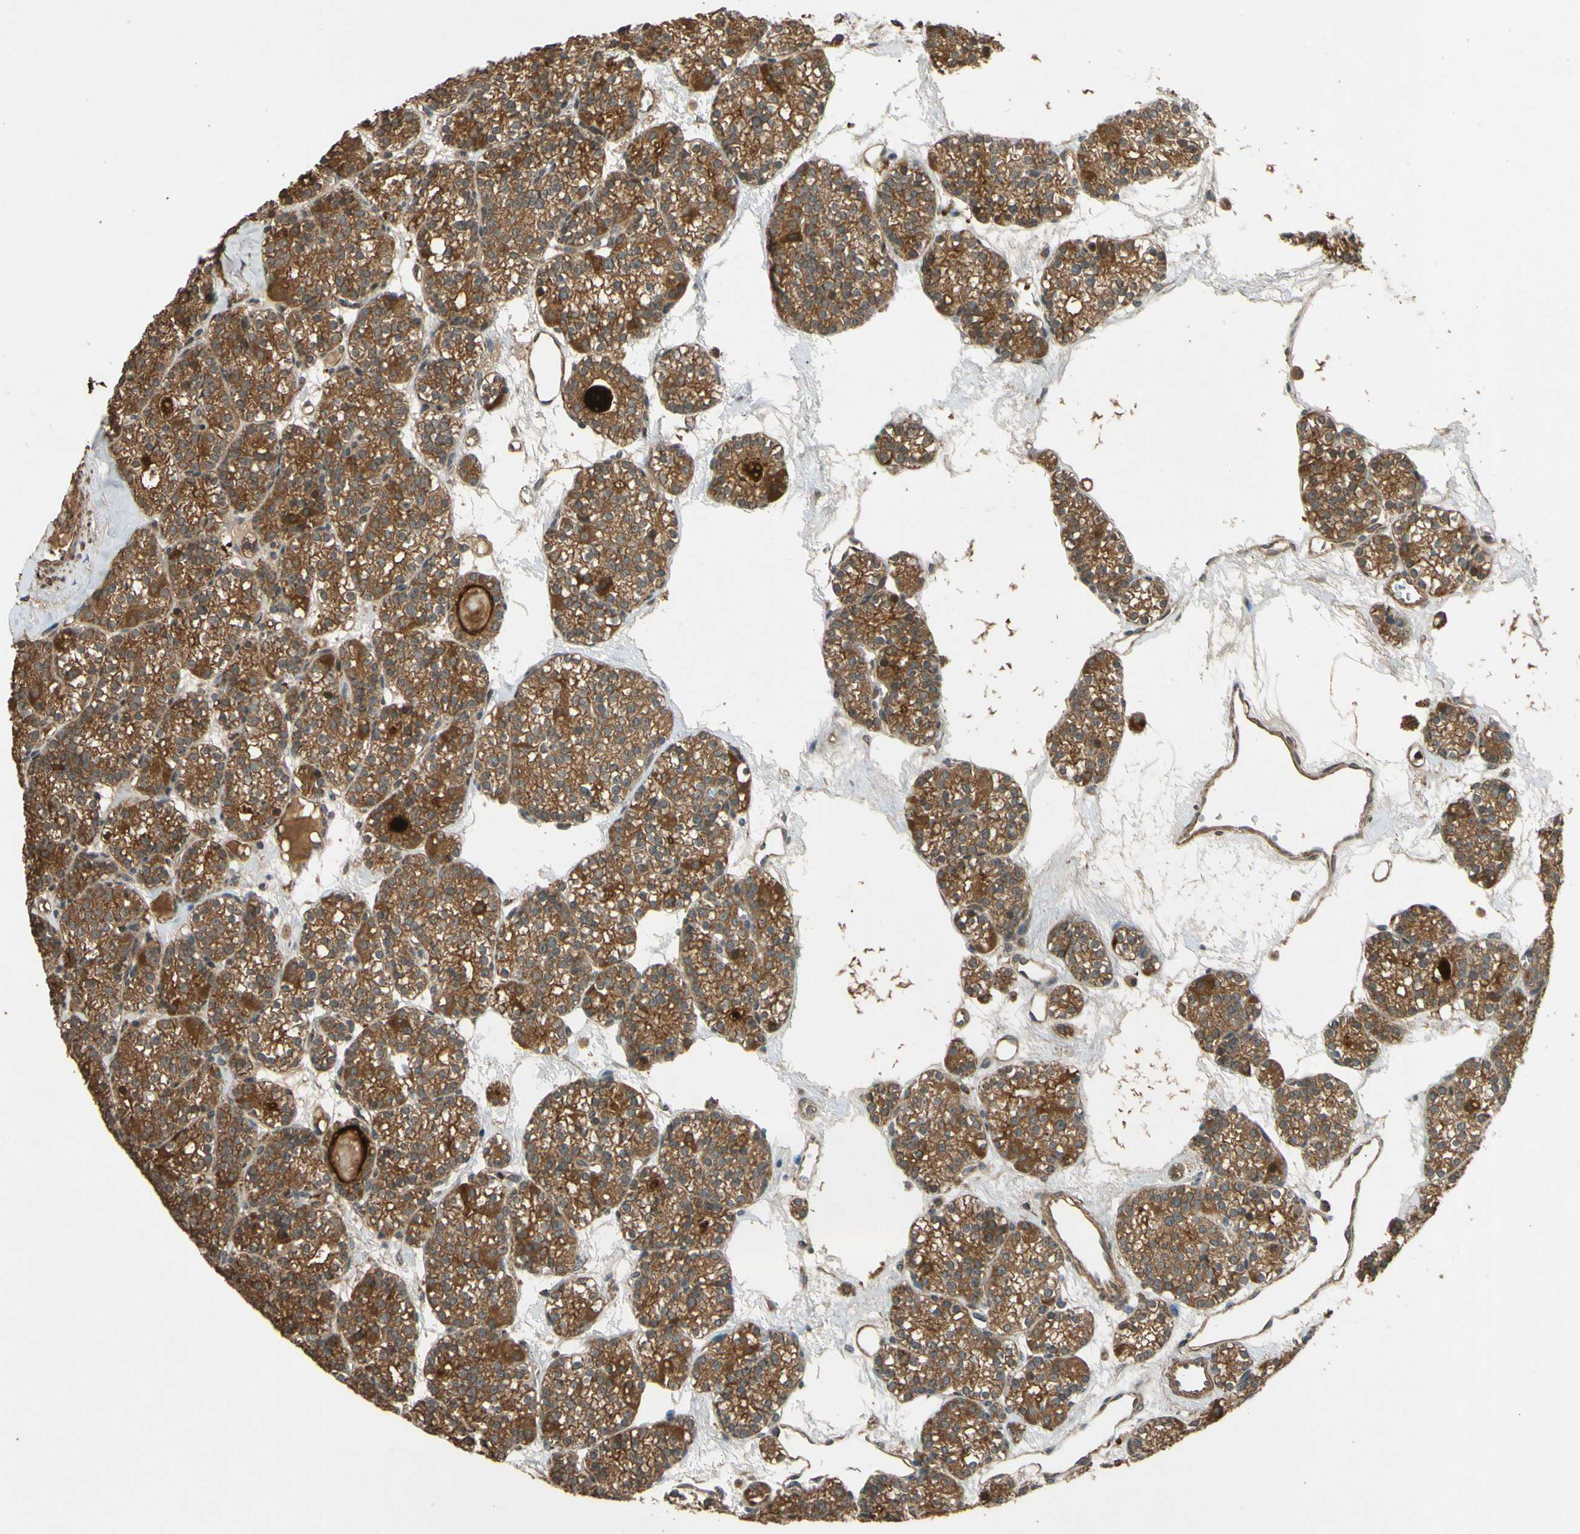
{"staining": {"intensity": "moderate", "quantity": ">75%", "location": "cytoplasmic/membranous"}, "tissue": "parathyroid gland", "cell_type": "Glandular cells", "image_type": "normal", "snomed": [{"axis": "morphology", "description": "Normal tissue, NOS"}, {"axis": "topography", "description": "Parathyroid gland"}], "caption": "Glandular cells display medium levels of moderate cytoplasmic/membranous positivity in about >75% of cells in normal human parathyroid gland.", "gene": "PARD6A", "patient": {"sex": "female", "age": 64}}